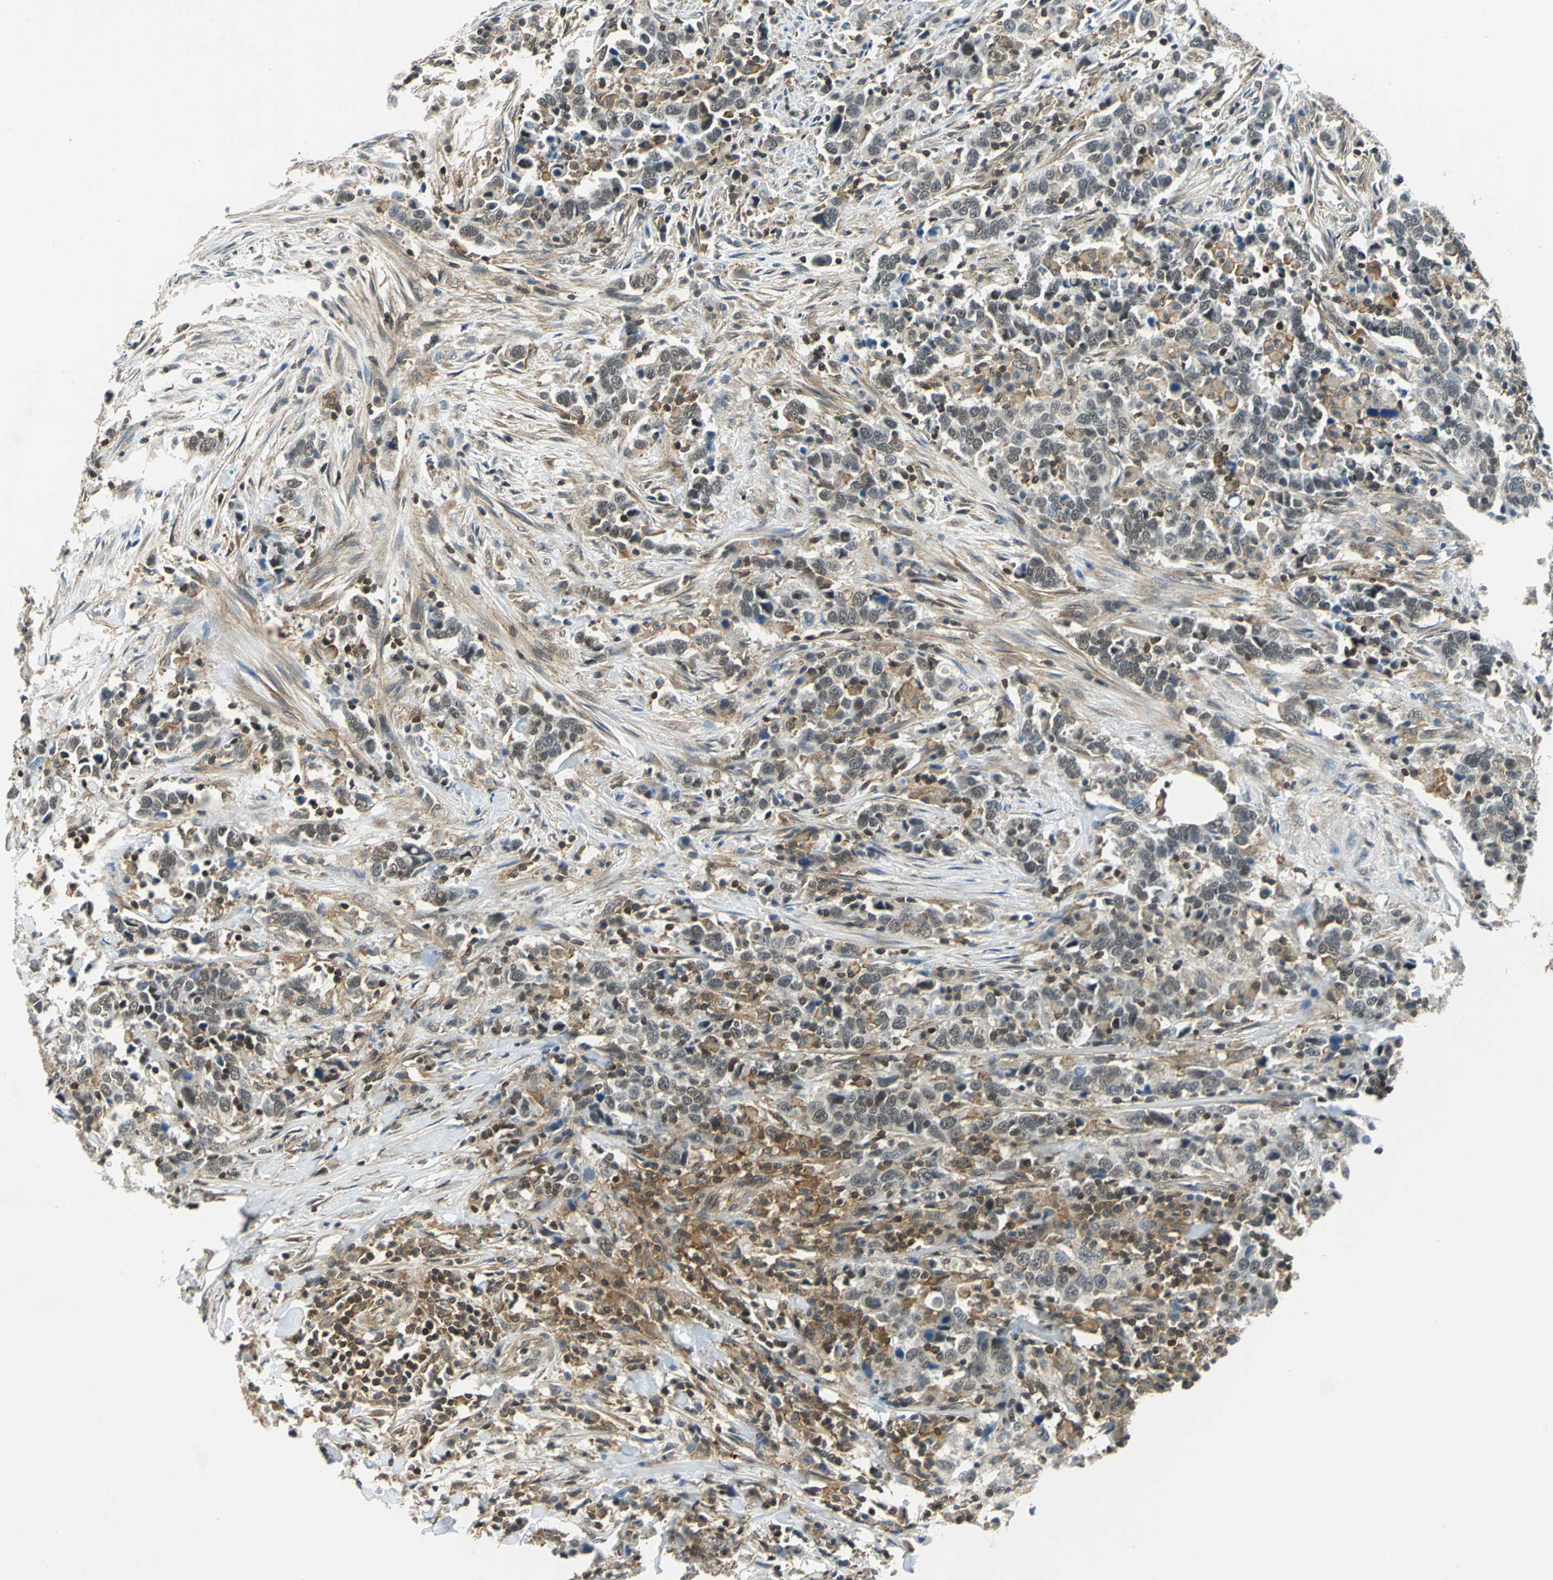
{"staining": {"intensity": "weak", "quantity": "25%-75%", "location": "nuclear"}, "tissue": "urothelial cancer", "cell_type": "Tumor cells", "image_type": "cancer", "snomed": [{"axis": "morphology", "description": "Urothelial carcinoma, High grade"}, {"axis": "topography", "description": "Urinary bladder"}], "caption": "Brown immunohistochemical staining in human urothelial carcinoma (high-grade) displays weak nuclear staining in about 25%-75% of tumor cells. The staining was performed using DAB to visualize the protein expression in brown, while the nuclei were stained in blue with hematoxylin (Magnification: 20x).", "gene": "ARPC3", "patient": {"sex": "male", "age": 61}}